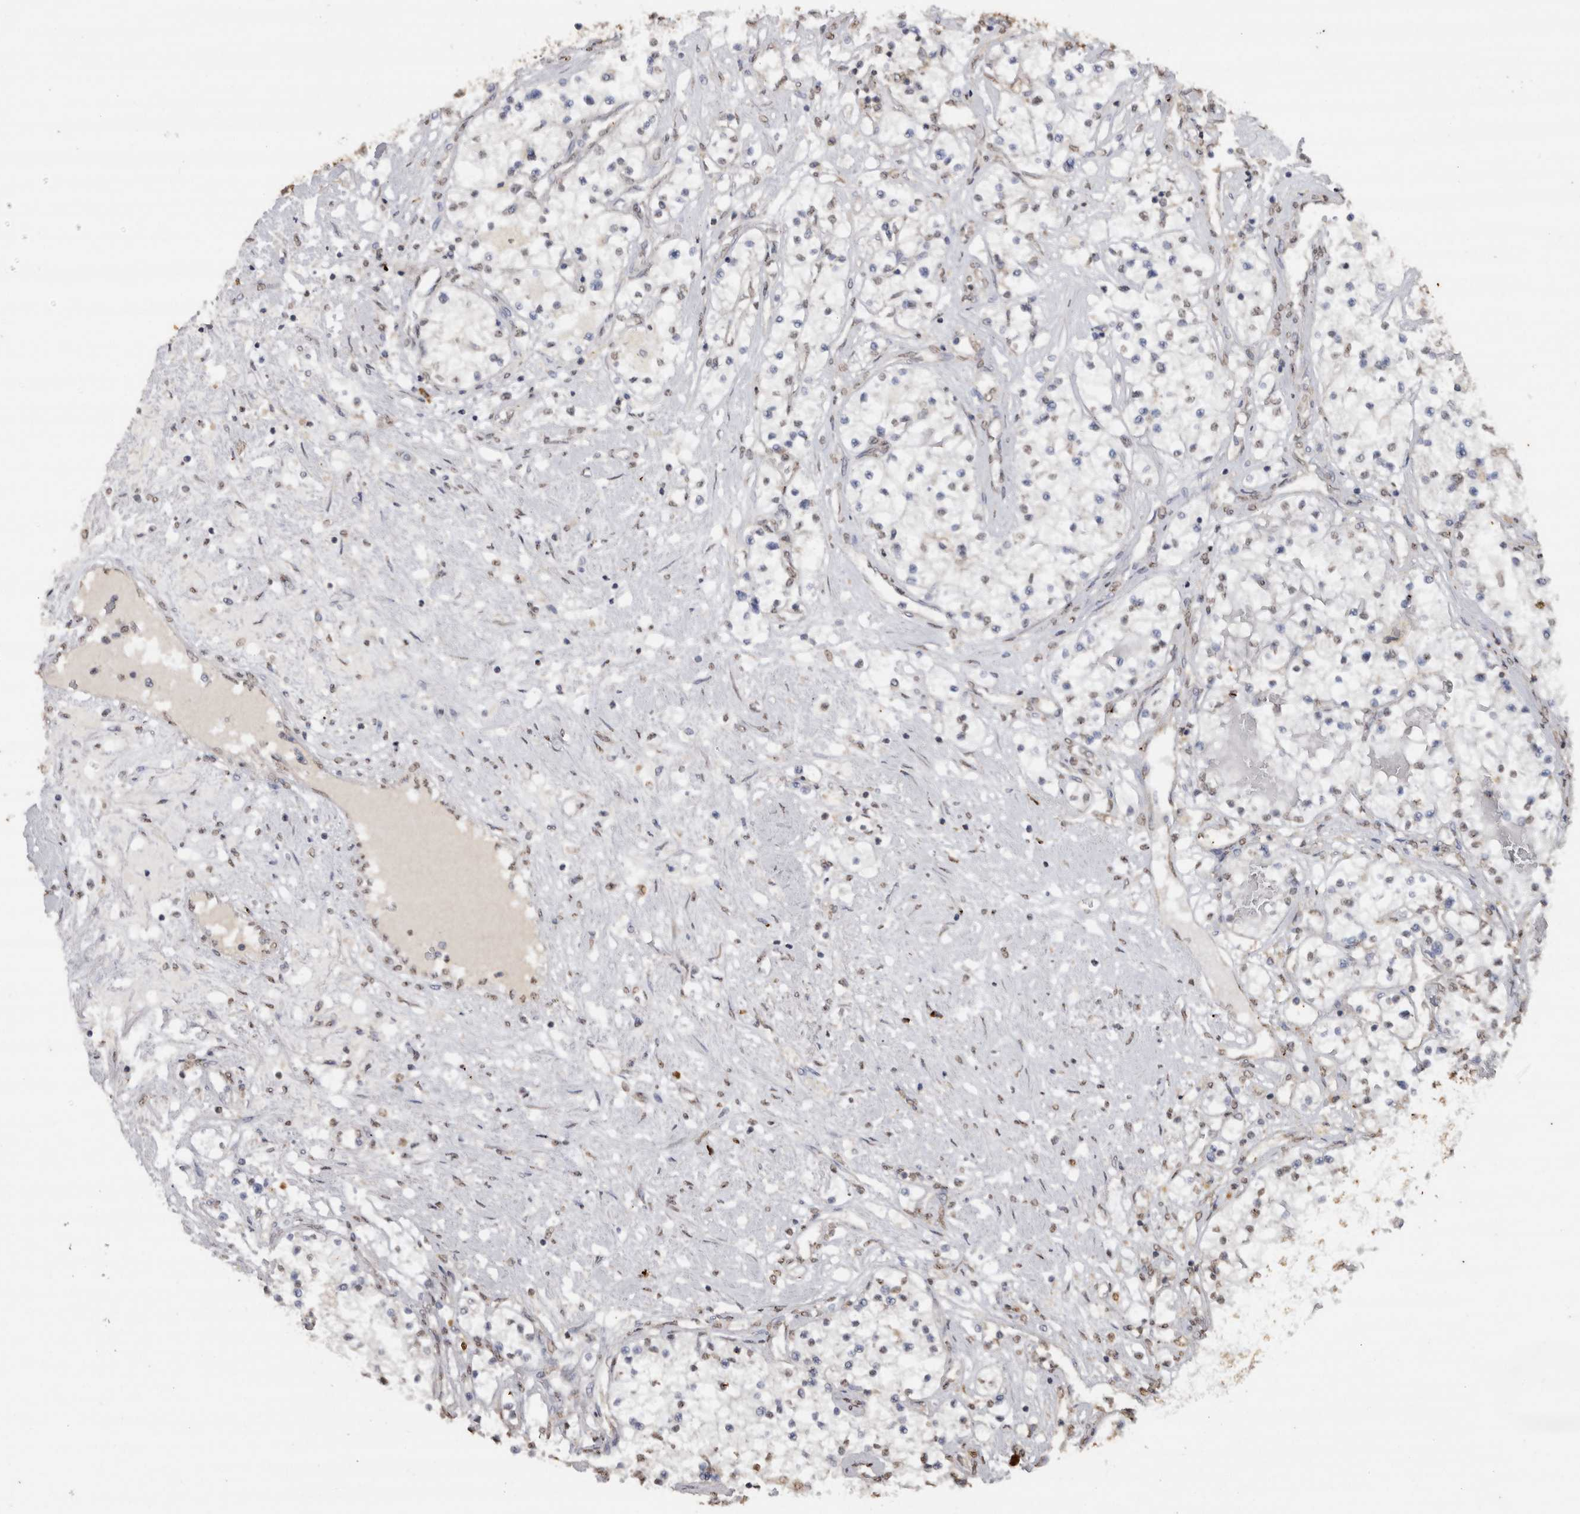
{"staining": {"intensity": "negative", "quantity": "none", "location": "none"}, "tissue": "renal cancer", "cell_type": "Tumor cells", "image_type": "cancer", "snomed": [{"axis": "morphology", "description": "Adenocarcinoma, NOS"}, {"axis": "topography", "description": "Kidney"}], "caption": "There is no significant positivity in tumor cells of renal adenocarcinoma.", "gene": "CRELD2", "patient": {"sex": "male", "age": 68}}